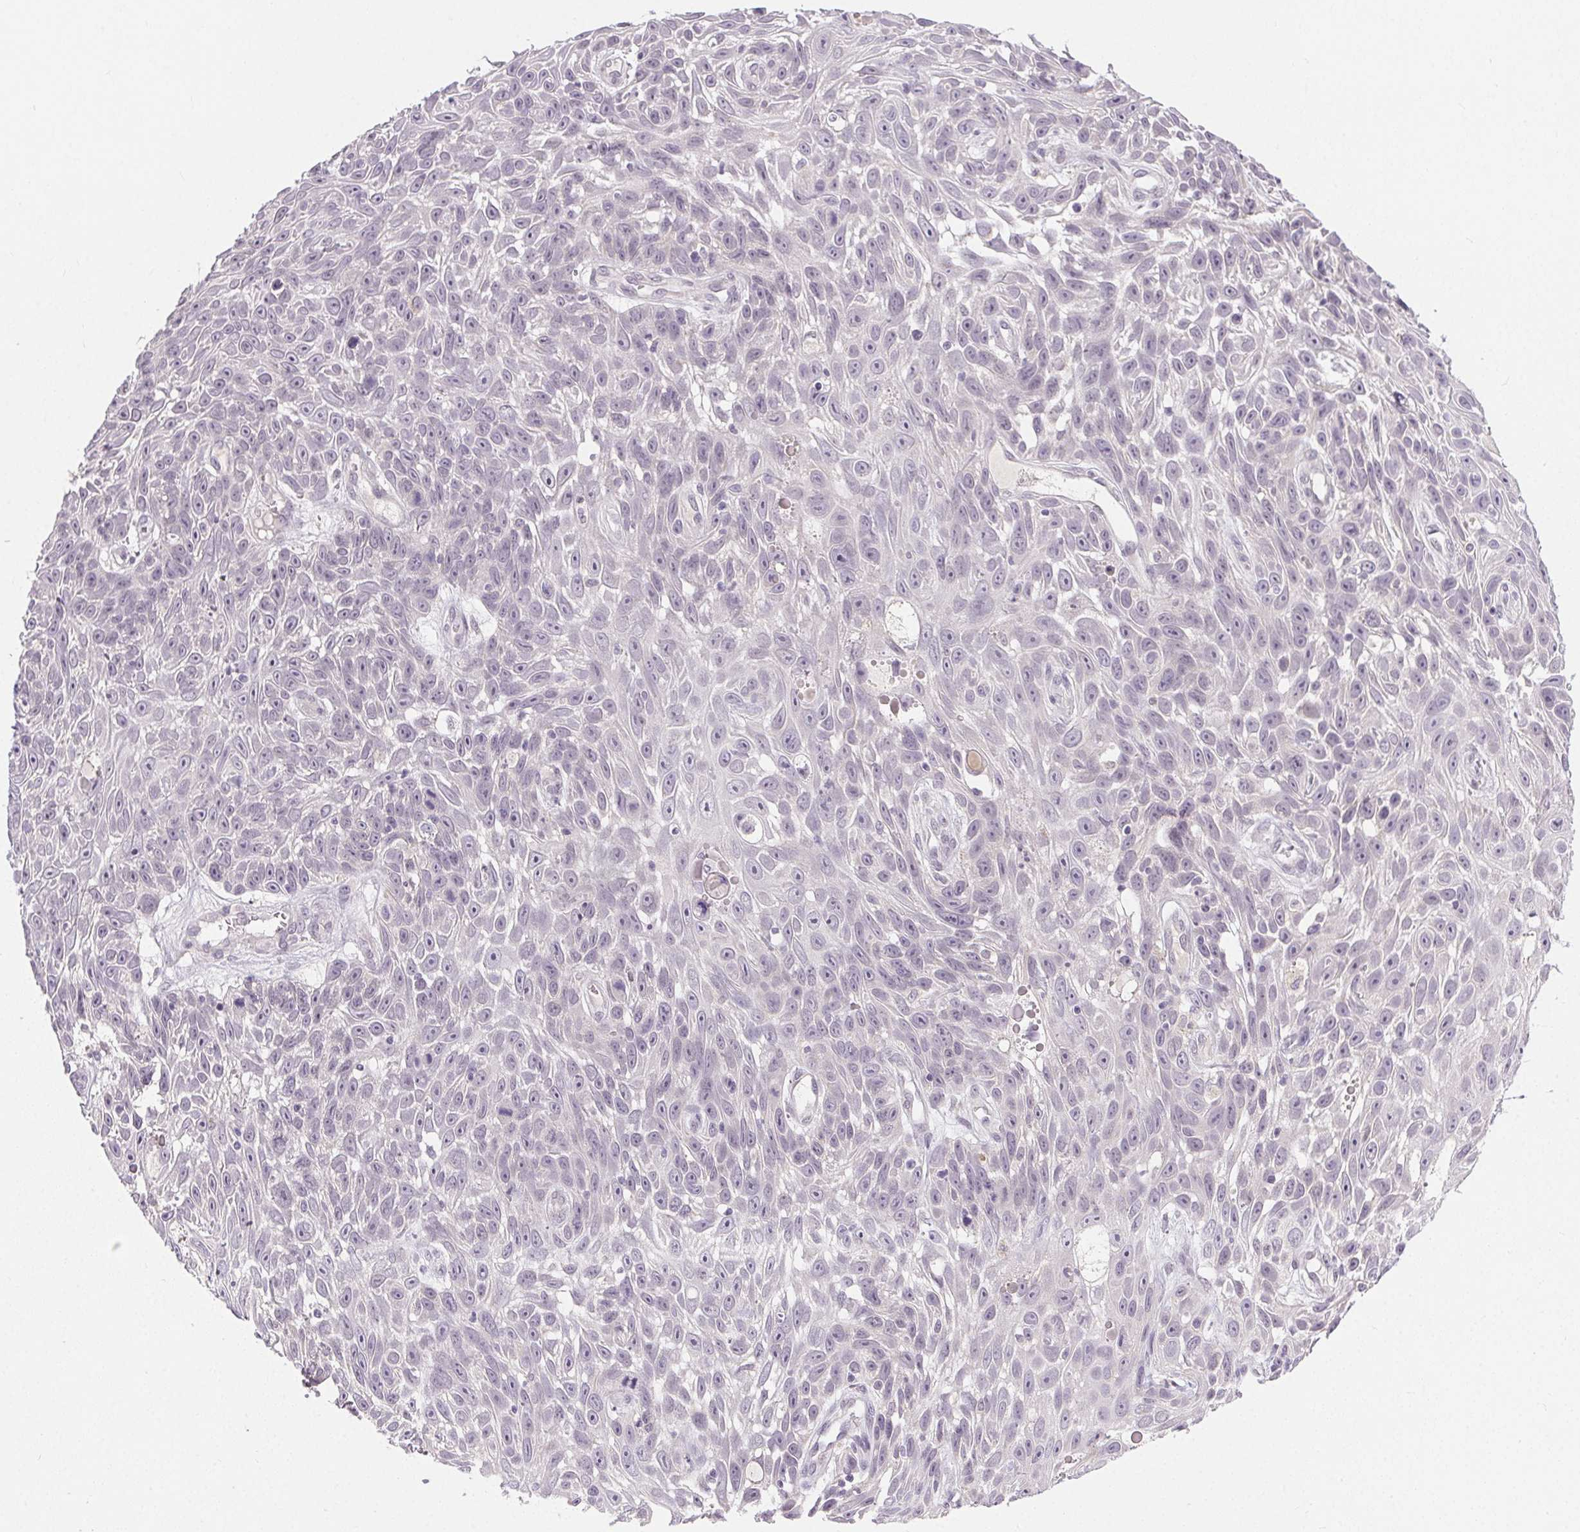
{"staining": {"intensity": "negative", "quantity": "none", "location": "none"}, "tissue": "skin cancer", "cell_type": "Tumor cells", "image_type": "cancer", "snomed": [{"axis": "morphology", "description": "Squamous cell carcinoma, NOS"}, {"axis": "topography", "description": "Skin"}], "caption": "Immunohistochemistry (IHC) photomicrograph of neoplastic tissue: human skin squamous cell carcinoma stained with DAB demonstrates no significant protein staining in tumor cells. (DAB (3,3'-diaminobenzidine) IHC with hematoxylin counter stain).", "gene": "FAM168A", "patient": {"sex": "male", "age": 82}}